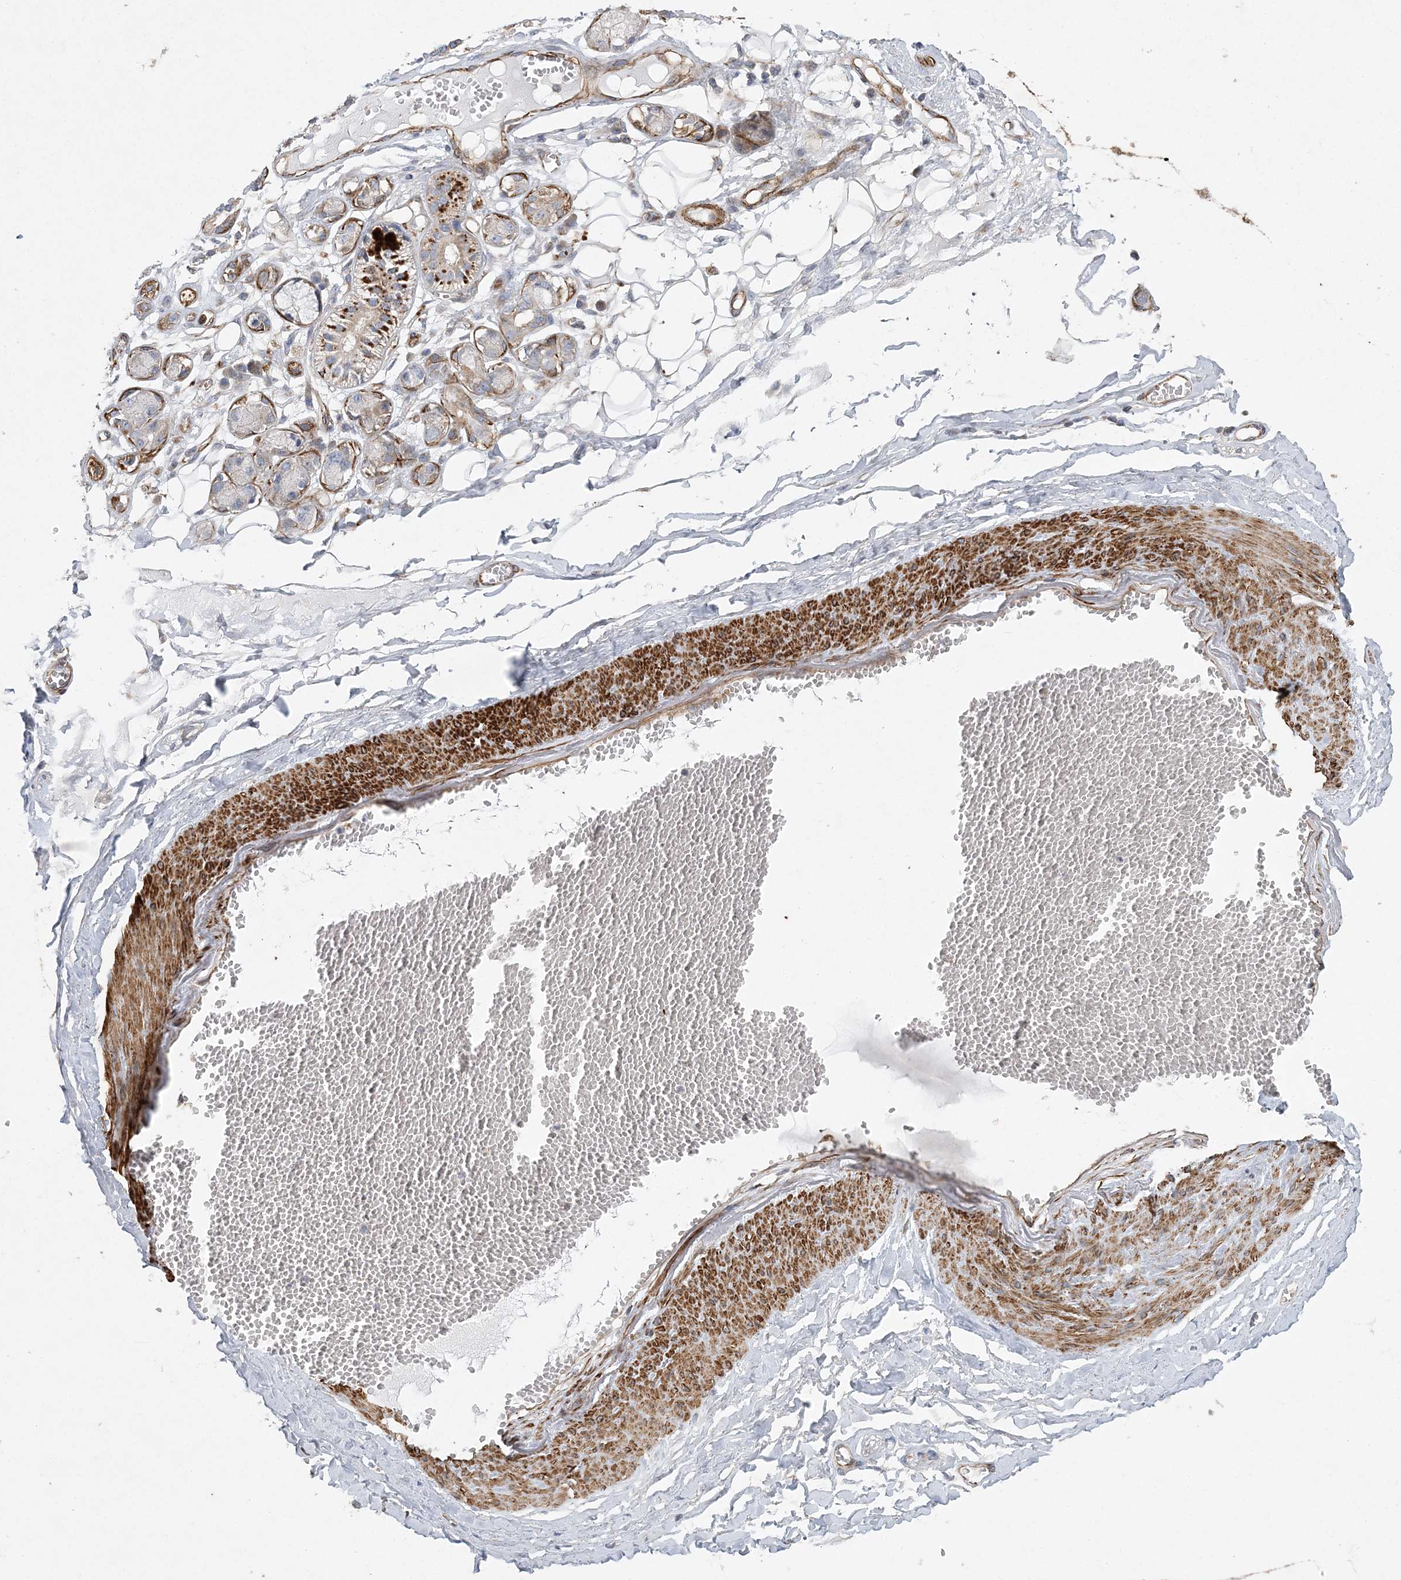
{"staining": {"intensity": "weak", "quantity": "25%-75%", "location": "cytoplasmic/membranous"}, "tissue": "adipose tissue", "cell_type": "Adipocytes", "image_type": "normal", "snomed": [{"axis": "morphology", "description": "Normal tissue, NOS"}, {"axis": "morphology", "description": "Inflammation, NOS"}, {"axis": "topography", "description": "Salivary gland"}, {"axis": "topography", "description": "Peripheral nerve tissue"}], "caption": "Weak cytoplasmic/membranous protein expression is present in approximately 25%-75% of adipocytes in adipose tissue.", "gene": "ARSJ", "patient": {"sex": "female", "age": 75}}